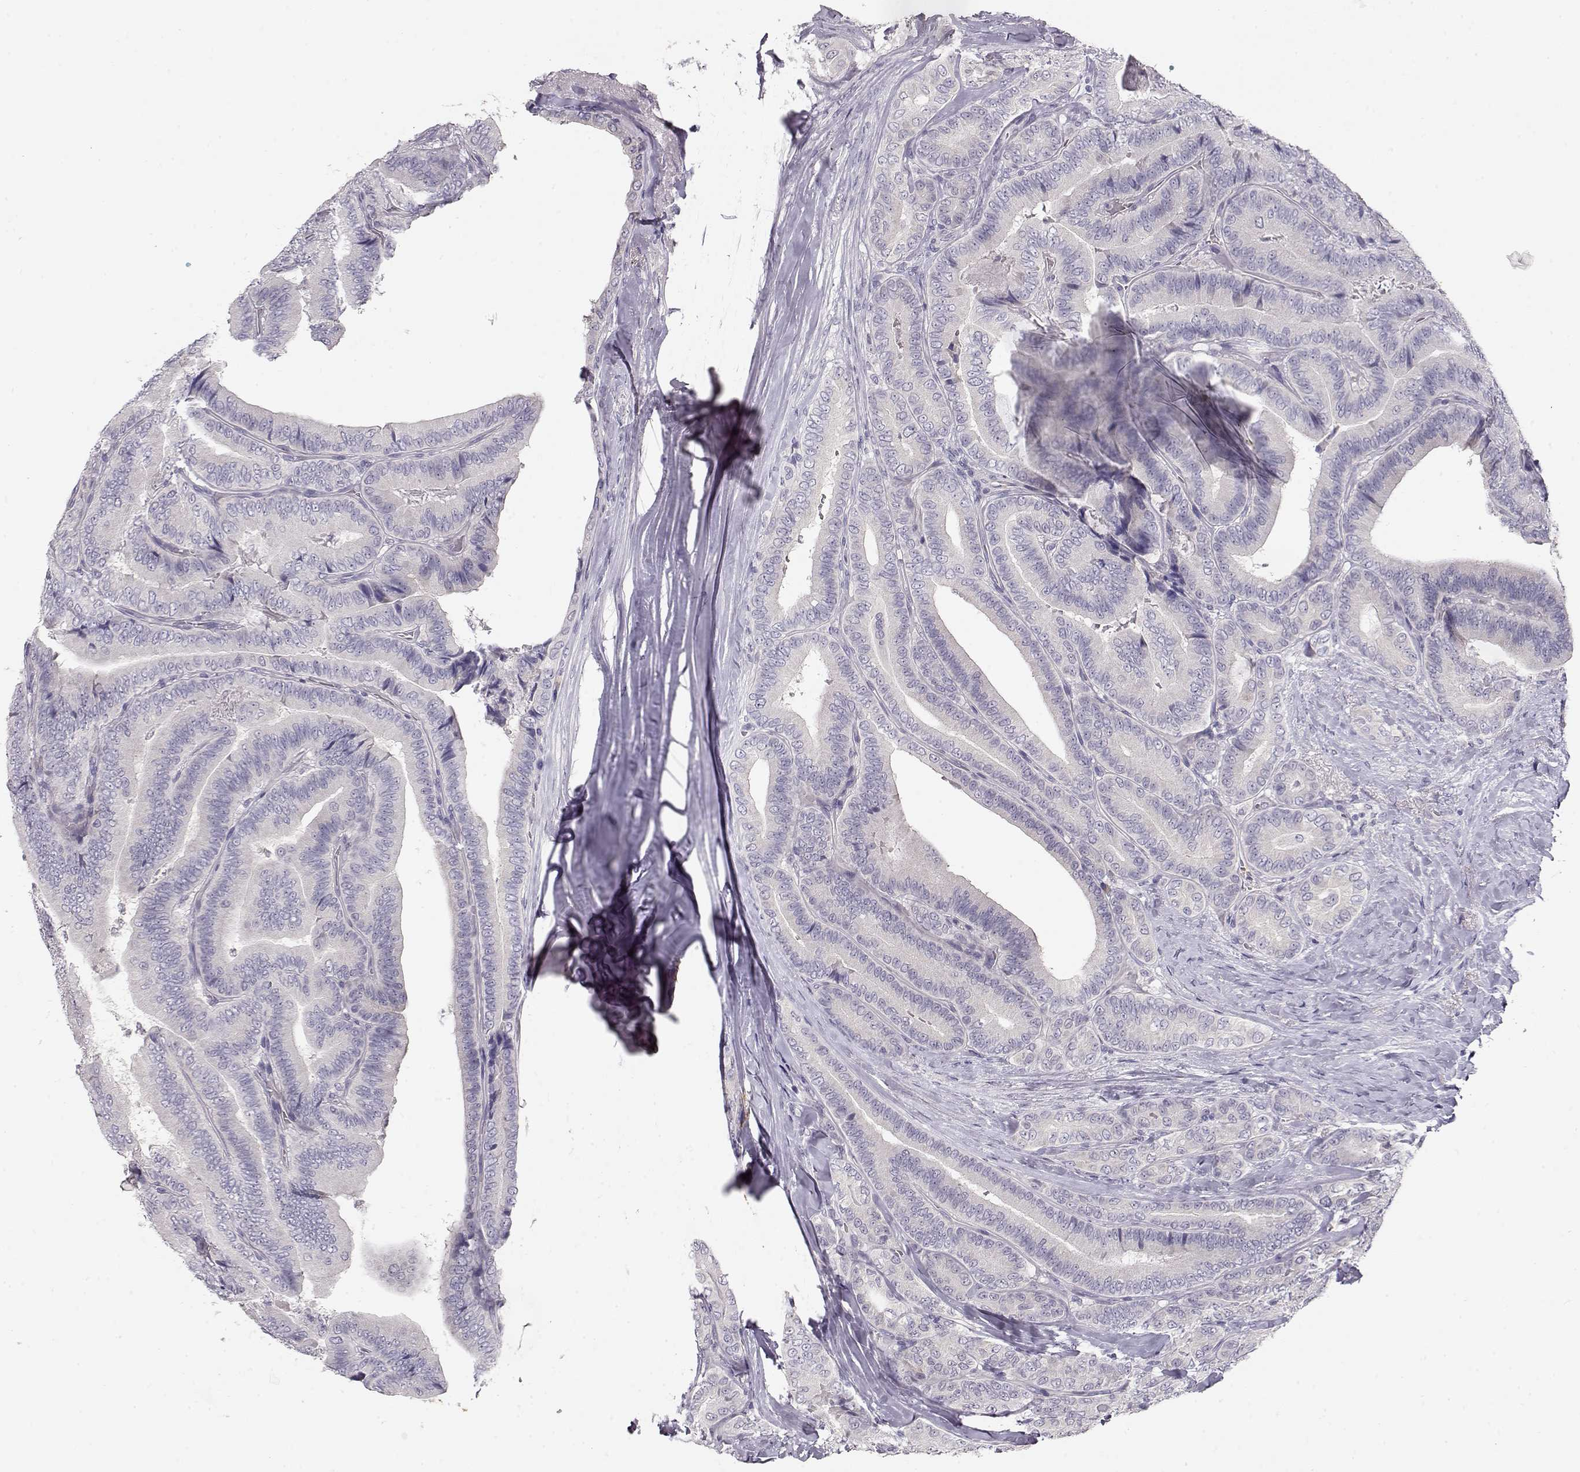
{"staining": {"intensity": "negative", "quantity": "none", "location": "none"}, "tissue": "thyroid cancer", "cell_type": "Tumor cells", "image_type": "cancer", "snomed": [{"axis": "morphology", "description": "Papillary adenocarcinoma, NOS"}, {"axis": "topography", "description": "Thyroid gland"}], "caption": "DAB (3,3'-diaminobenzidine) immunohistochemical staining of human thyroid cancer demonstrates no significant expression in tumor cells. (DAB (3,3'-diaminobenzidine) IHC, high magnification).", "gene": "TTC26", "patient": {"sex": "male", "age": 61}}